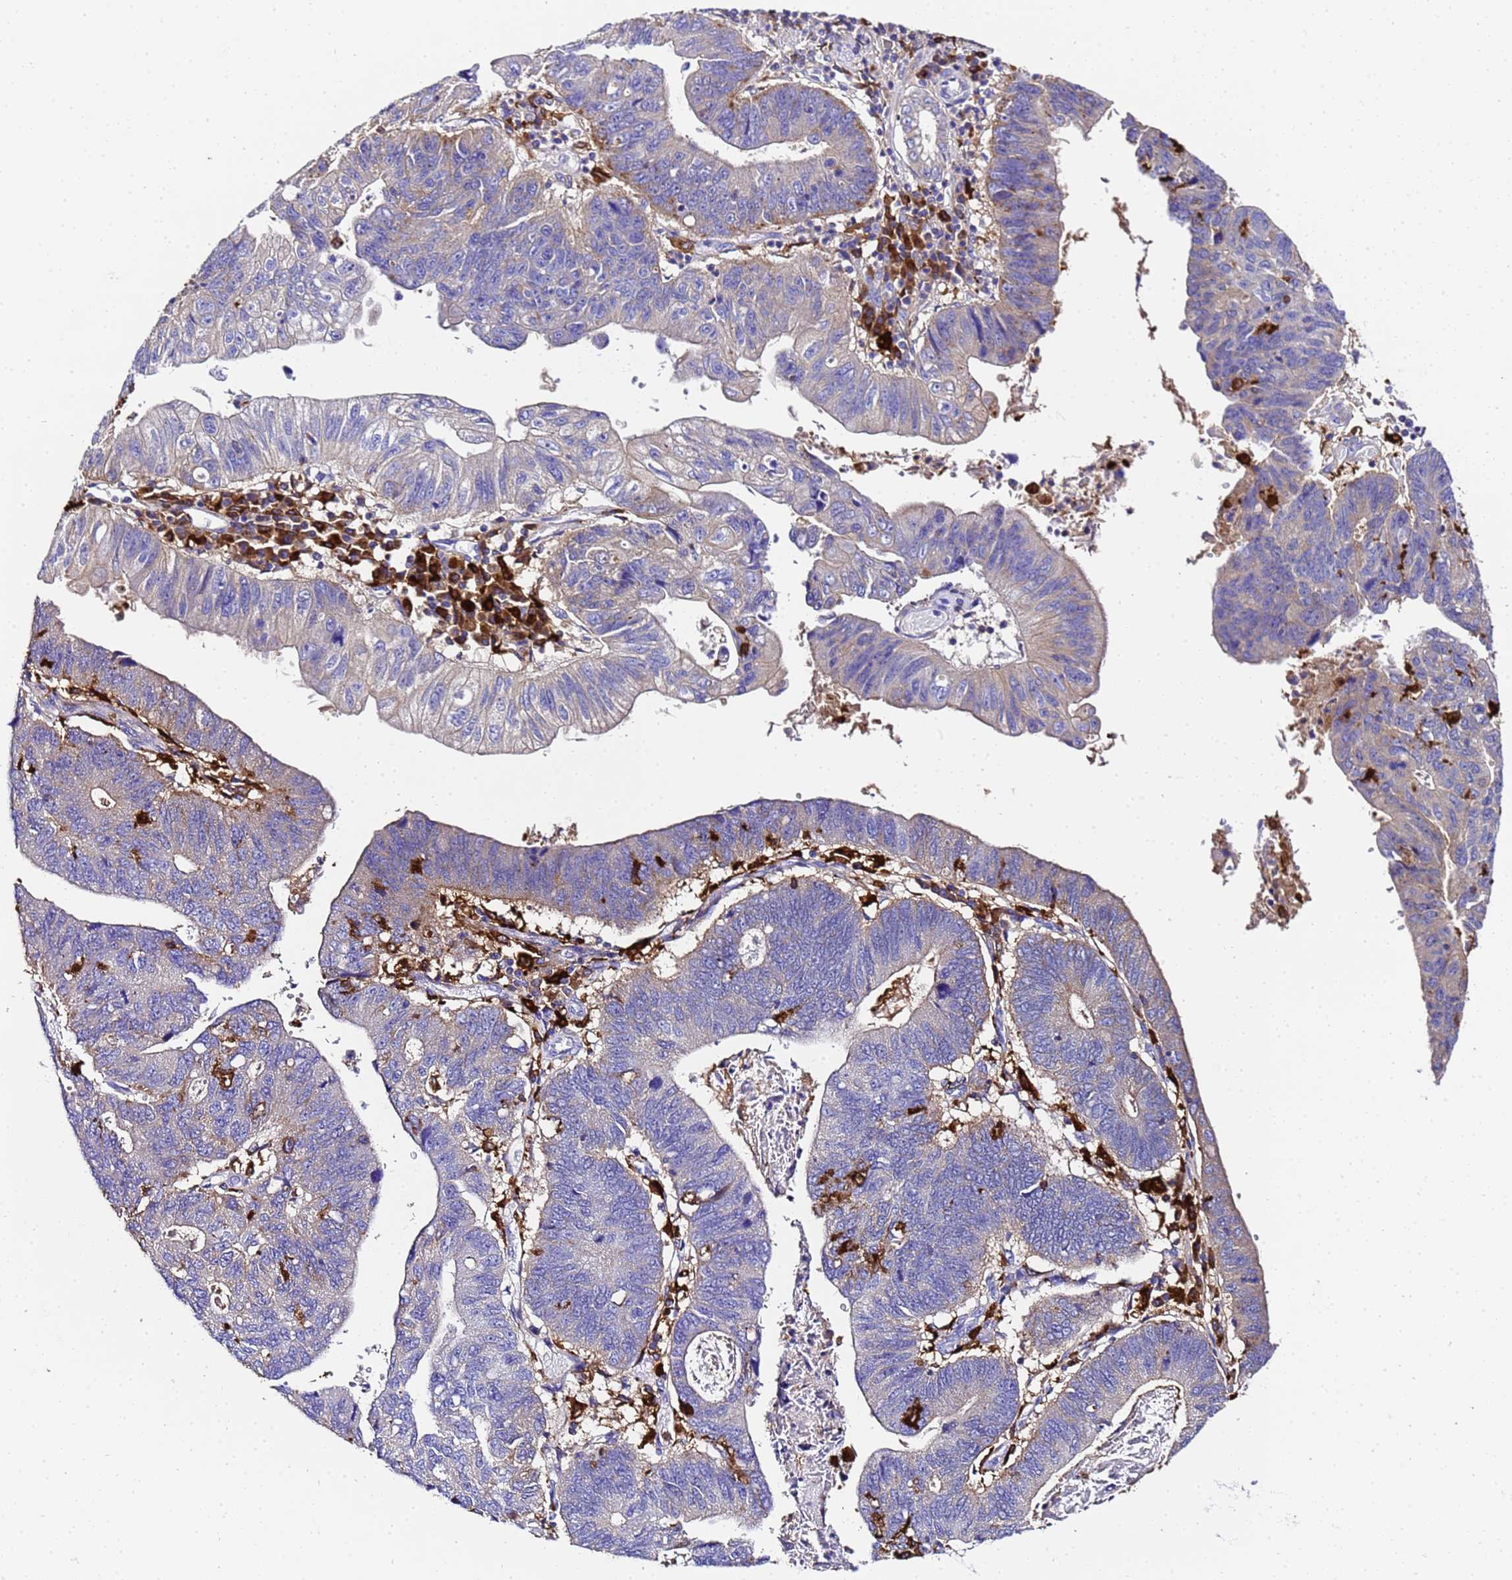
{"staining": {"intensity": "moderate", "quantity": "<25%", "location": "cytoplasmic/membranous"}, "tissue": "stomach cancer", "cell_type": "Tumor cells", "image_type": "cancer", "snomed": [{"axis": "morphology", "description": "Adenocarcinoma, NOS"}, {"axis": "topography", "description": "Stomach"}], "caption": "Human stomach adenocarcinoma stained with a protein marker displays moderate staining in tumor cells.", "gene": "FTL", "patient": {"sex": "male", "age": 59}}